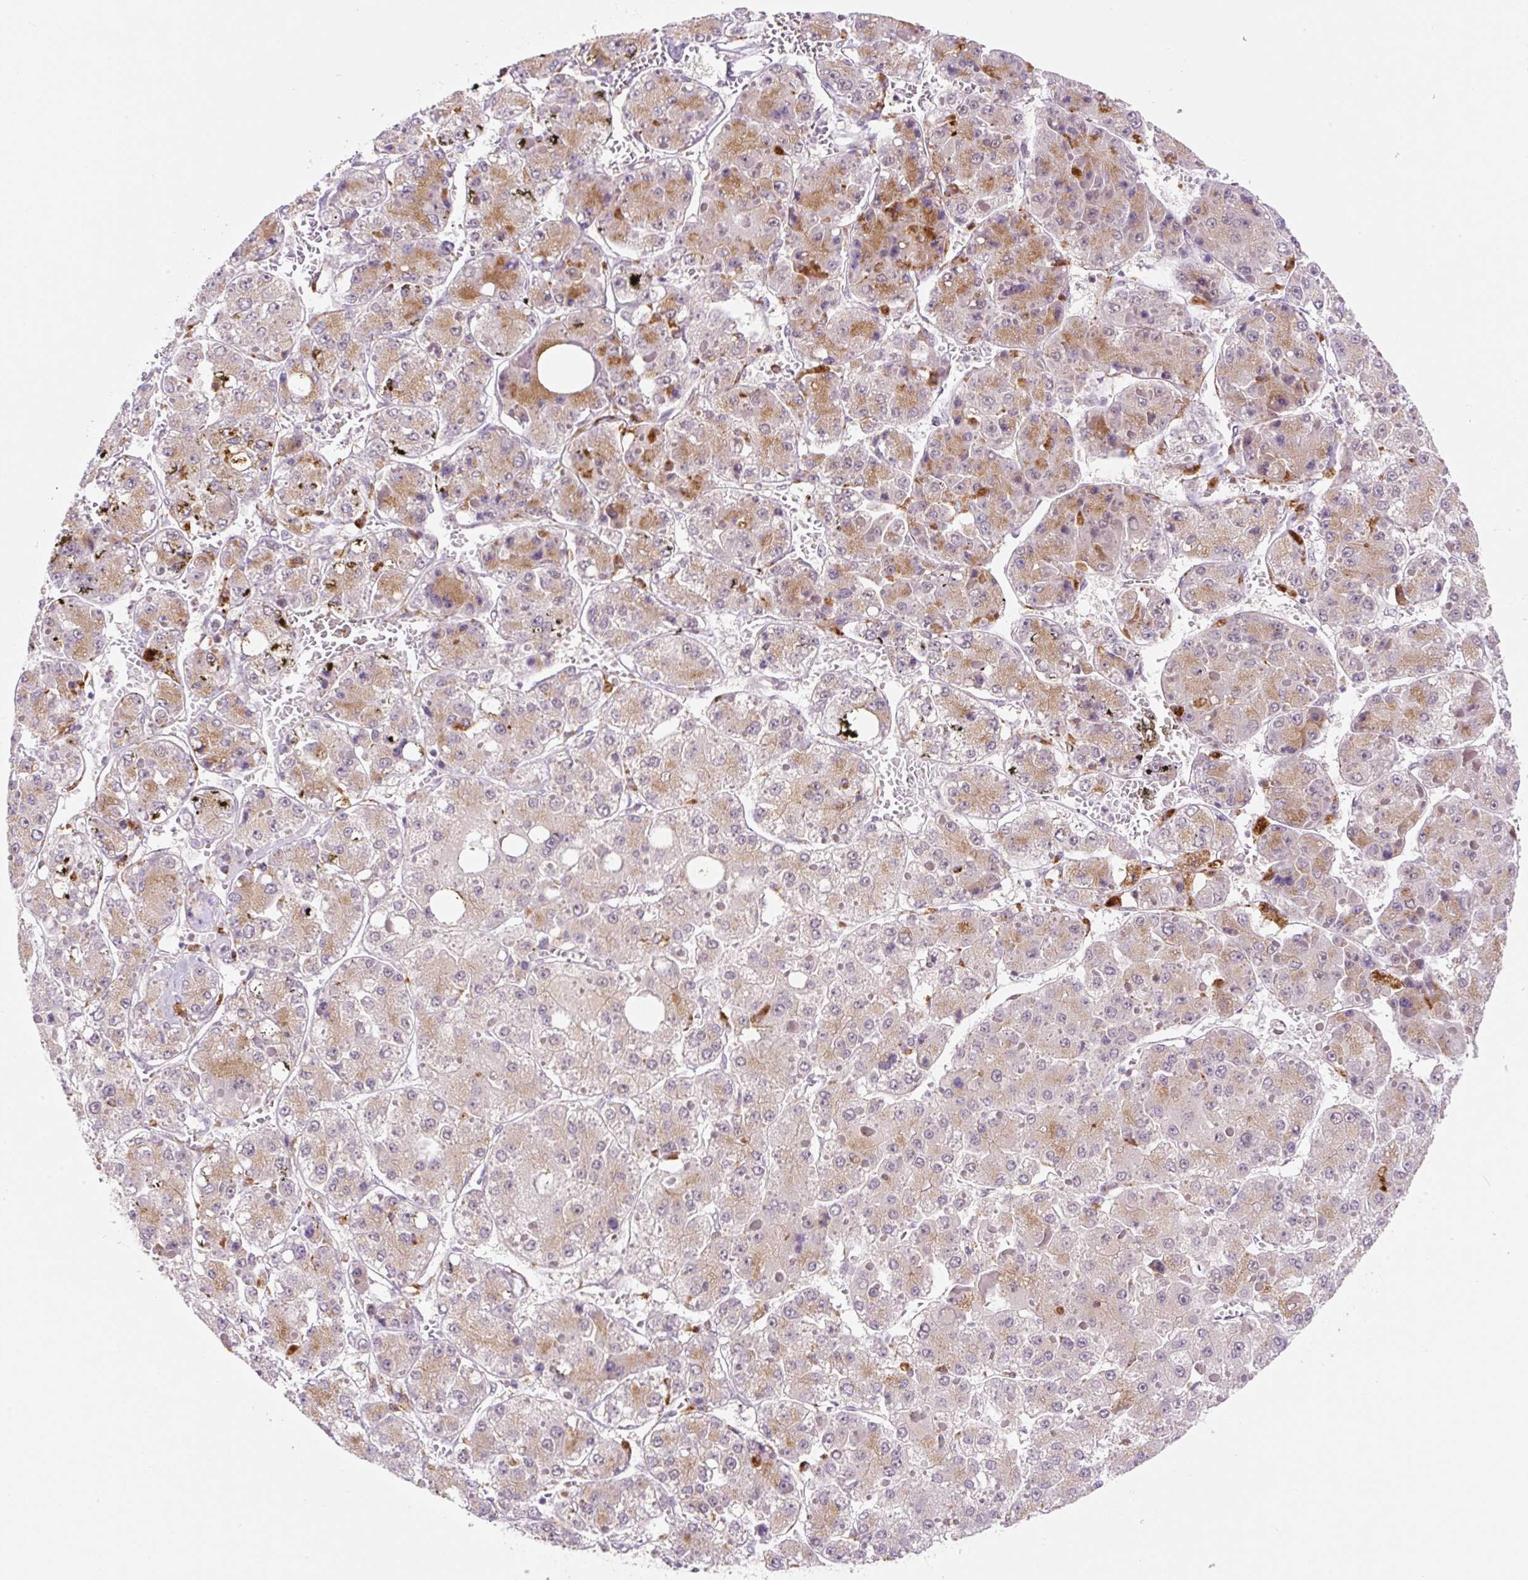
{"staining": {"intensity": "moderate", "quantity": "25%-75%", "location": "cytoplasmic/membranous"}, "tissue": "liver cancer", "cell_type": "Tumor cells", "image_type": "cancer", "snomed": [{"axis": "morphology", "description": "Carcinoma, Hepatocellular, NOS"}, {"axis": "topography", "description": "Liver"}], "caption": "A high-resolution image shows immunohistochemistry (IHC) staining of liver hepatocellular carcinoma, which displays moderate cytoplasmic/membranous positivity in about 25%-75% of tumor cells.", "gene": "CEBPZOS", "patient": {"sex": "female", "age": 73}}